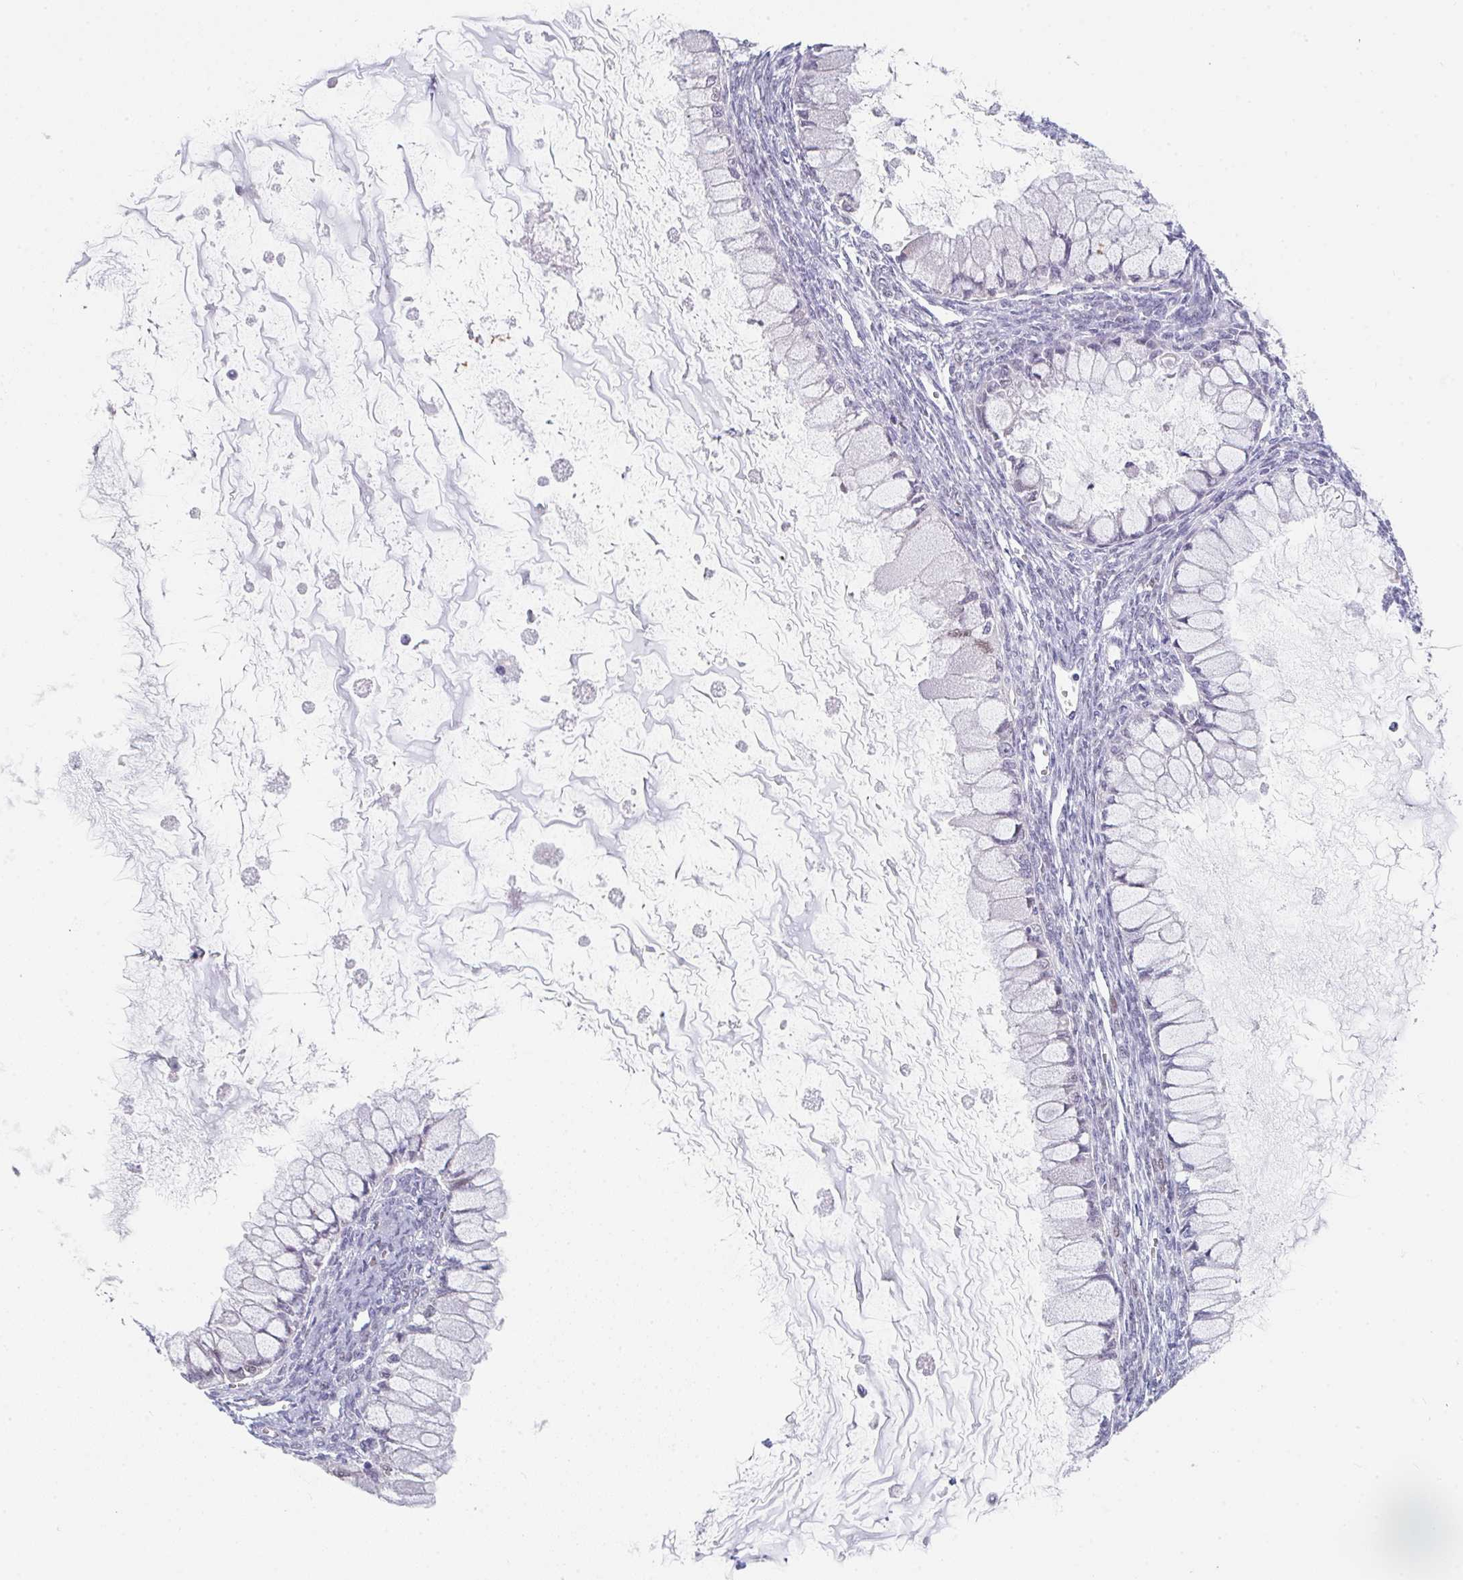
{"staining": {"intensity": "negative", "quantity": "none", "location": "none"}, "tissue": "ovarian cancer", "cell_type": "Tumor cells", "image_type": "cancer", "snomed": [{"axis": "morphology", "description": "Cystadenocarcinoma, mucinous, NOS"}, {"axis": "topography", "description": "Ovary"}], "caption": "Histopathology image shows no protein positivity in tumor cells of ovarian mucinous cystadenocarcinoma tissue. (Brightfield microscopy of DAB immunohistochemistry (IHC) at high magnification).", "gene": "RUBCN", "patient": {"sex": "female", "age": 34}}